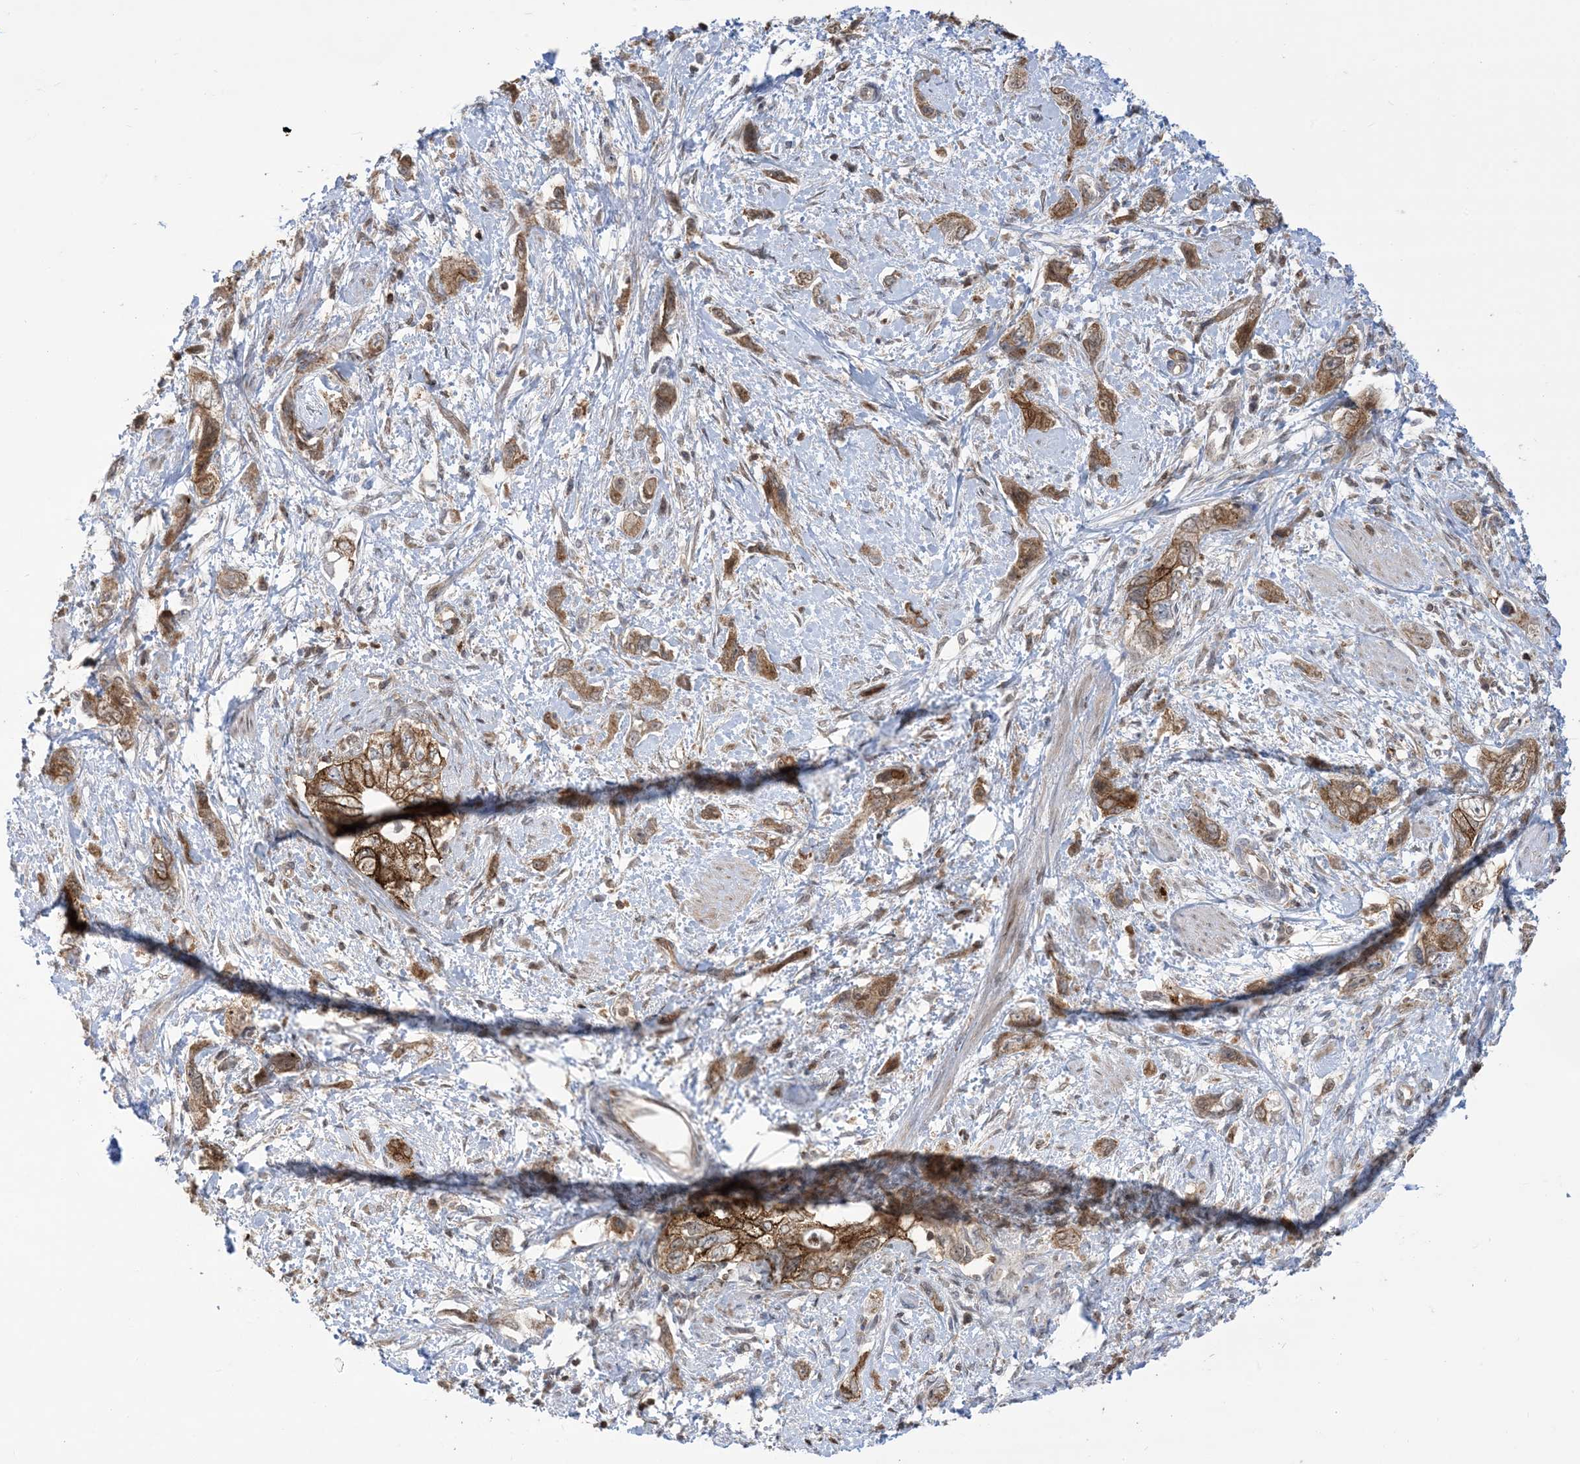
{"staining": {"intensity": "strong", "quantity": ">75%", "location": "cytoplasmic/membranous"}, "tissue": "pancreatic cancer", "cell_type": "Tumor cells", "image_type": "cancer", "snomed": [{"axis": "morphology", "description": "Adenocarcinoma, NOS"}, {"axis": "topography", "description": "Pancreas"}], "caption": "Brown immunohistochemical staining in adenocarcinoma (pancreatic) shows strong cytoplasmic/membranous positivity in approximately >75% of tumor cells. (DAB = brown stain, brightfield microscopy at high magnification).", "gene": "CASP4", "patient": {"sex": "female", "age": 73}}